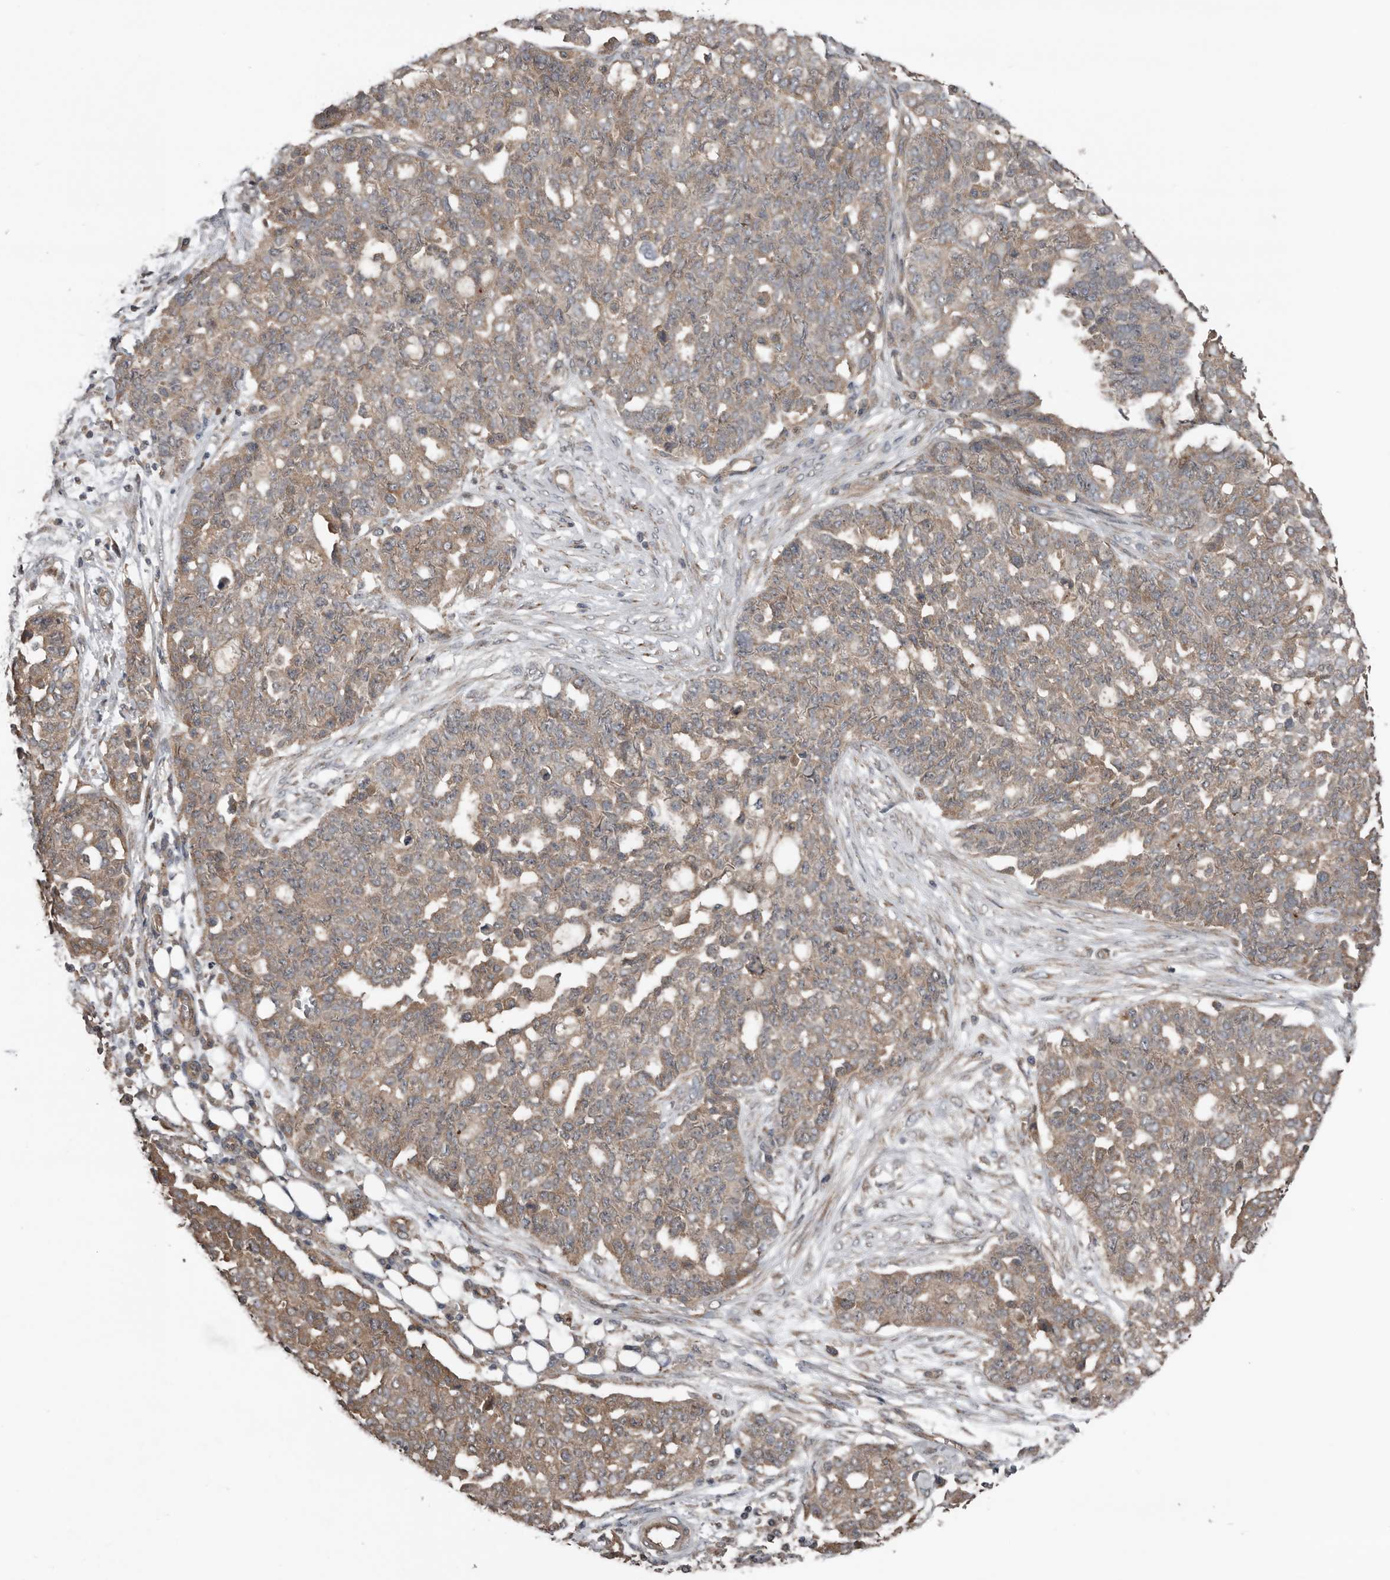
{"staining": {"intensity": "weak", "quantity": ">75%", "location": "cytoplasmic/membranous"}, "tissue": "ovarian cancer", "cell_type": "Tumor cells", "image_type": "cancer", "snomed": [{"axis": "morphology", "description": "Cystadenocarcinoma, serous, NOS"}, {"axis": "topography", "description": "Soft tissue"}, {"axis": "topography", "description": "Ovary"}], "caption": "Immunohistochemical staining of human ovarian serous cystadenocarcinoma shows low levels of weak cytoplasmic/membranous positivity in about >75% of tumor cells.", "gene": "DNAJB4", "patient": {"sex": "female", "age": 57}}